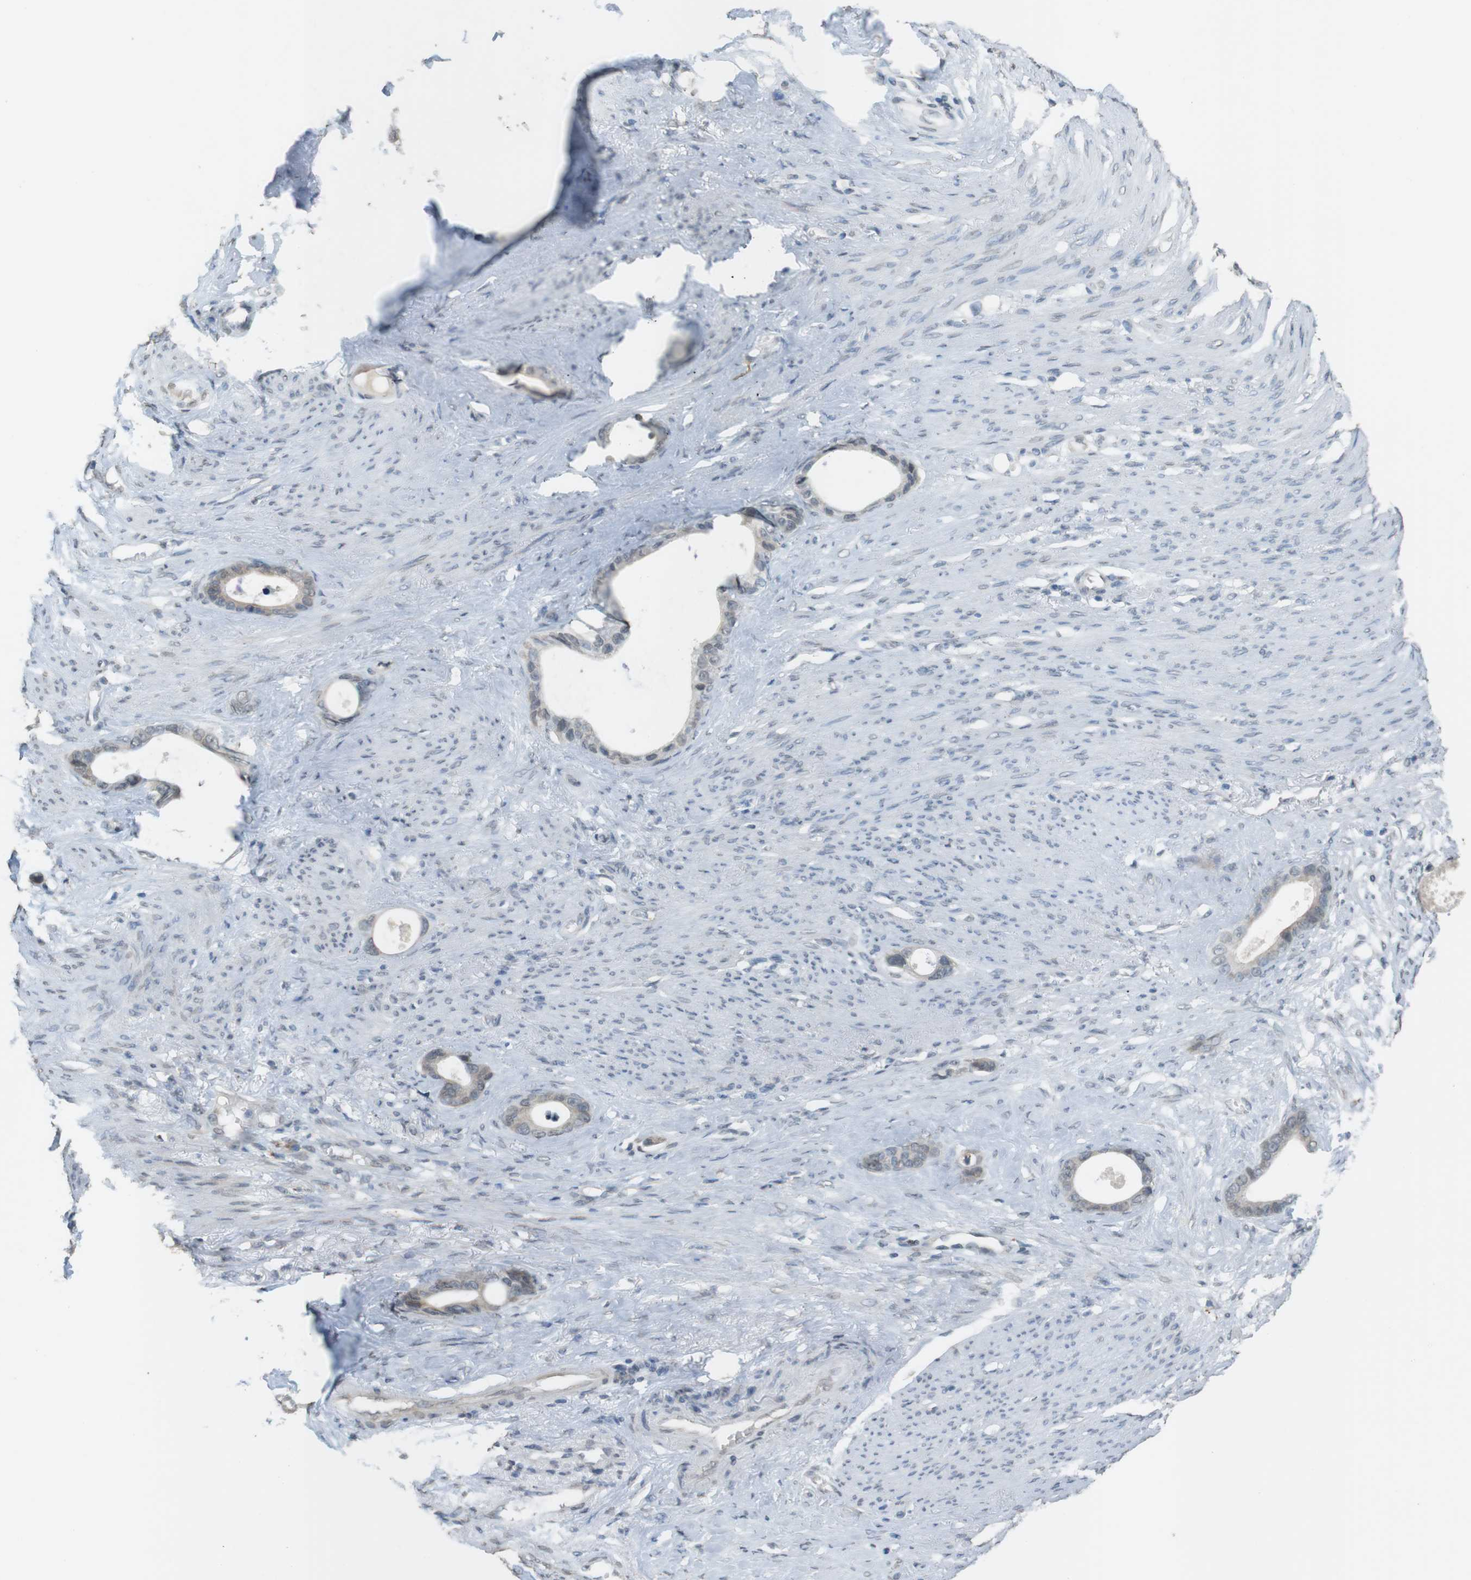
{"staining": {"intensity": "weak", "quantity": "<25%", "location": "cytoplasmic/membranous,nuclear"}, "tissue": "stomach cancer", "cell_type": "Tumor cells", "image_type": "cancer", "snomed": [{"axis": "morphology", "description": "Adenocarcinoma, NOS"}, {"axis": "topography", "description": "Stomach"}], "caption": "The histopathology image displays no significant expression in tumor cells of stomach adenocarcinoma.", "gene": "FZD10", "patient": {"sex": "female", "age": 75}}